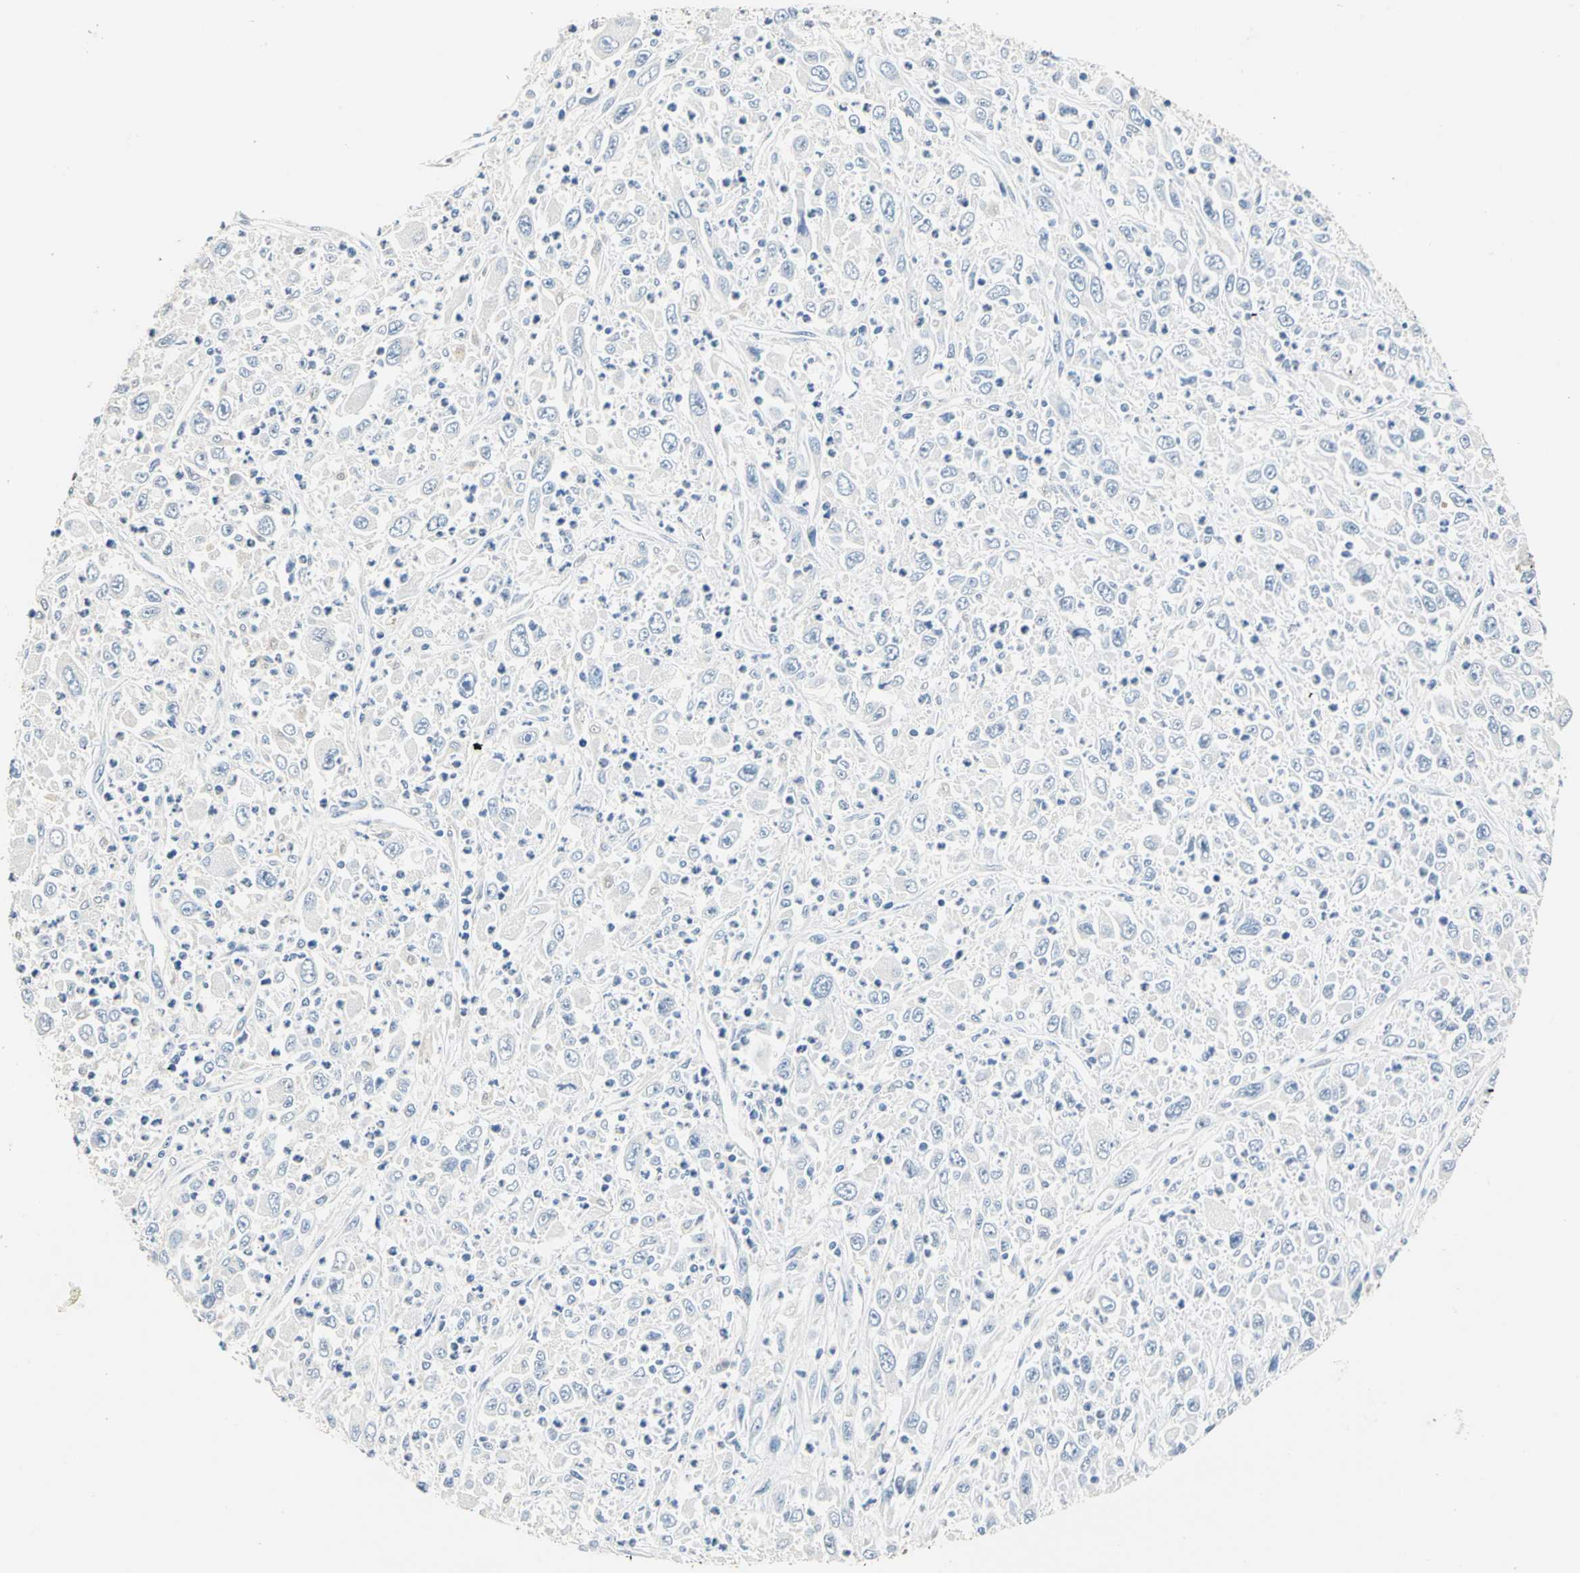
{"staining": {"intensity": "negative", "quantity": "none", "location": "none"}, "tissue": "melanoma", "cell_type": "Tumor cells", "image_type": "cancer", "snomed": [{"axis": "morphology", "description": "Malignant melanoma, Metastatic site"}, {"axis": "topography", "description": "Skin"}], "caption": "The immunohistochemistry image has no significant expression in tumor cells of malignant melanoma (metastatic site) tissue.", "gene": "RASD2", "patient": {"sex": "female", "age": 56}}